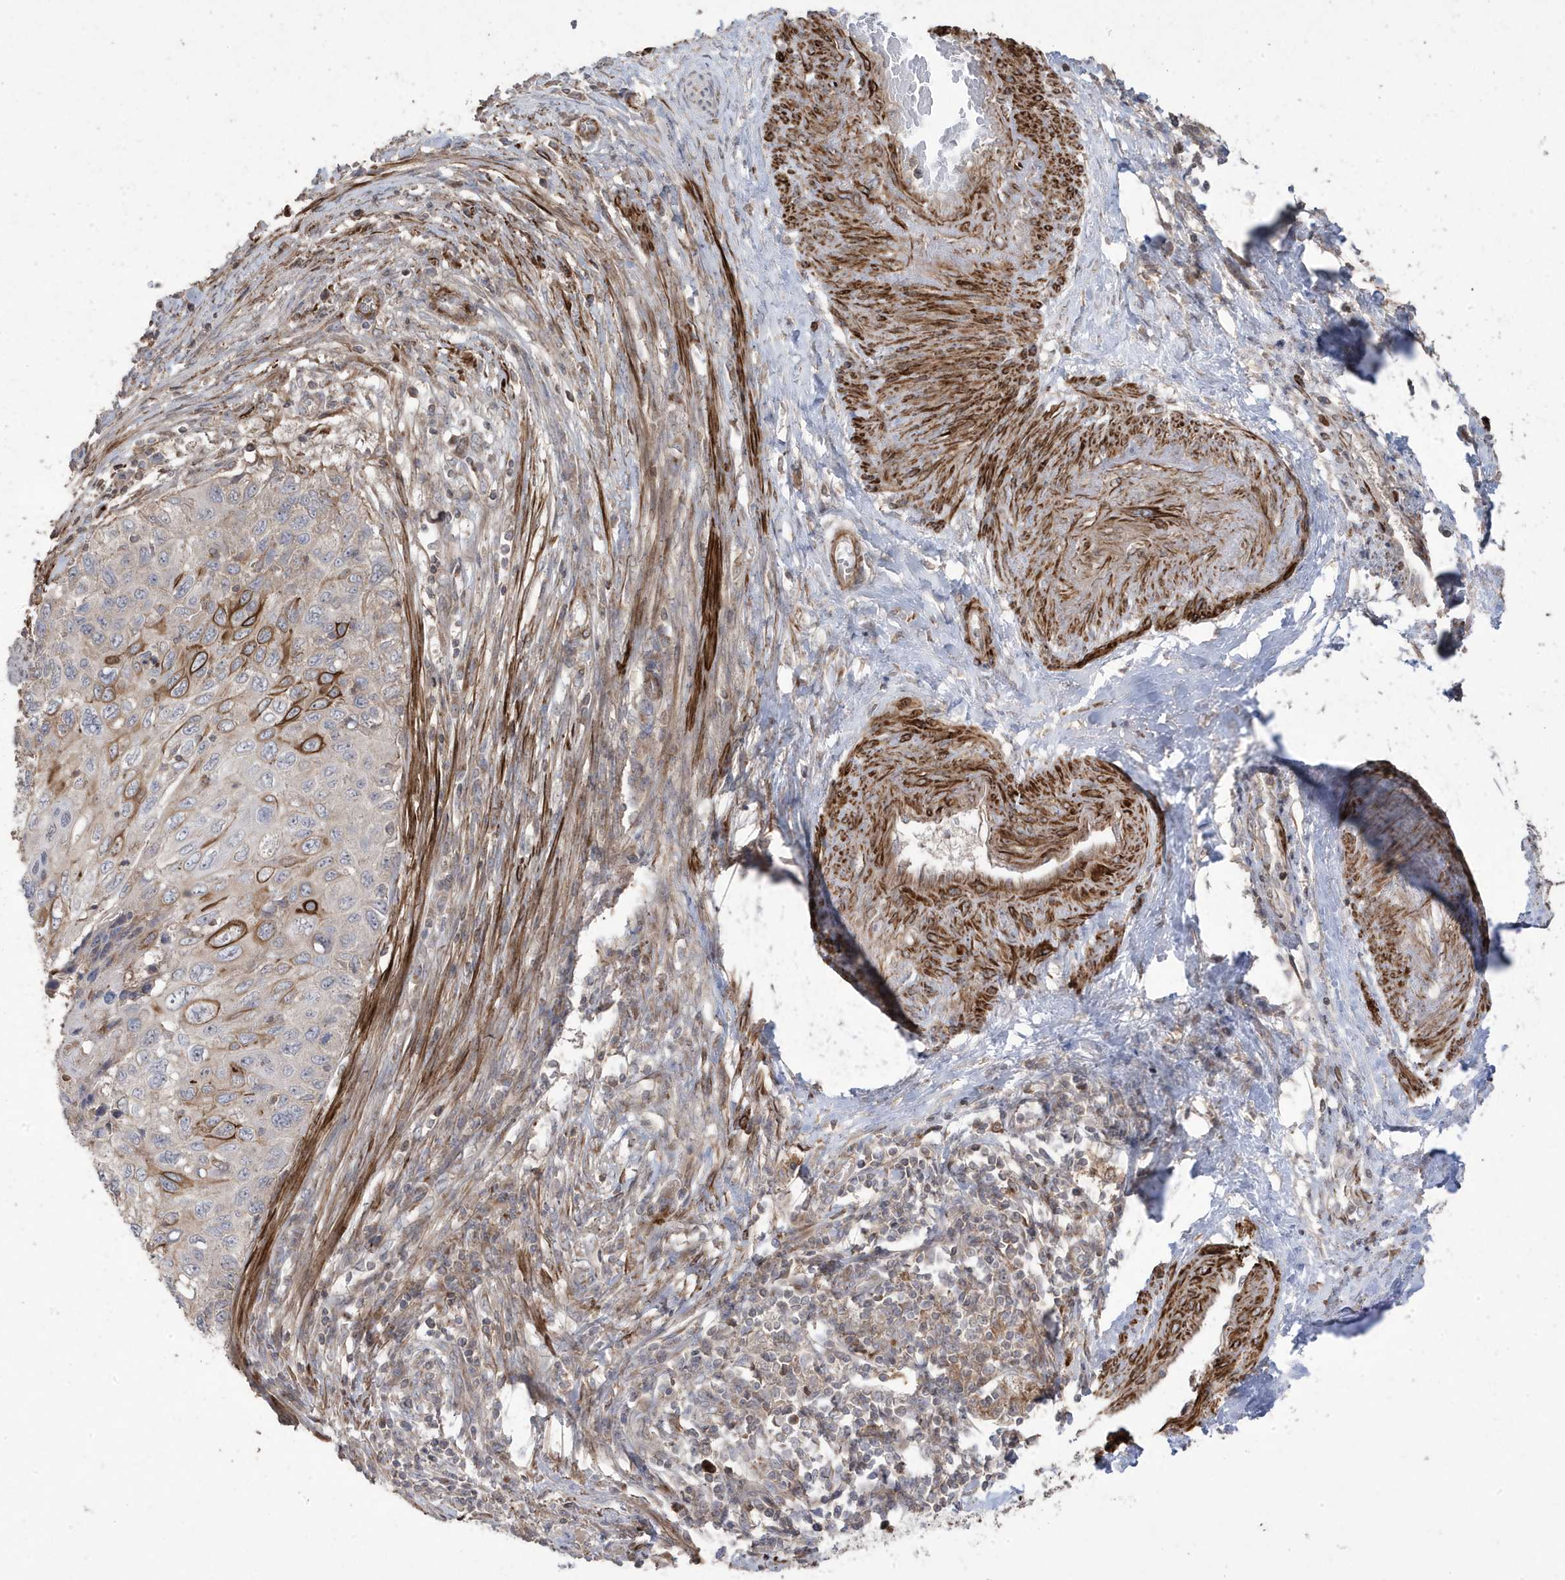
{"staining": {"intensity": "strong", "quantity": "<25%", "location": "cytoplasmic/membranous"}, "tissue": "cervical cancer", "cell_type": "Tumor cells", "image_type": "cancer", "snomed": [{"axis": "morphology", "description": "Squamous cell carcinoma, NOS"}, {"axis": "topography", "description": "Cervix"}], "caption": "A micrograph of human cervical cancer (squamous cell carcinoma) stained for a protein demonstrates strong cytoplasmic/membranous brown staining in tumor cells.", "gene": "CETN3", "patient": {"sex": "female", "age": 70}}